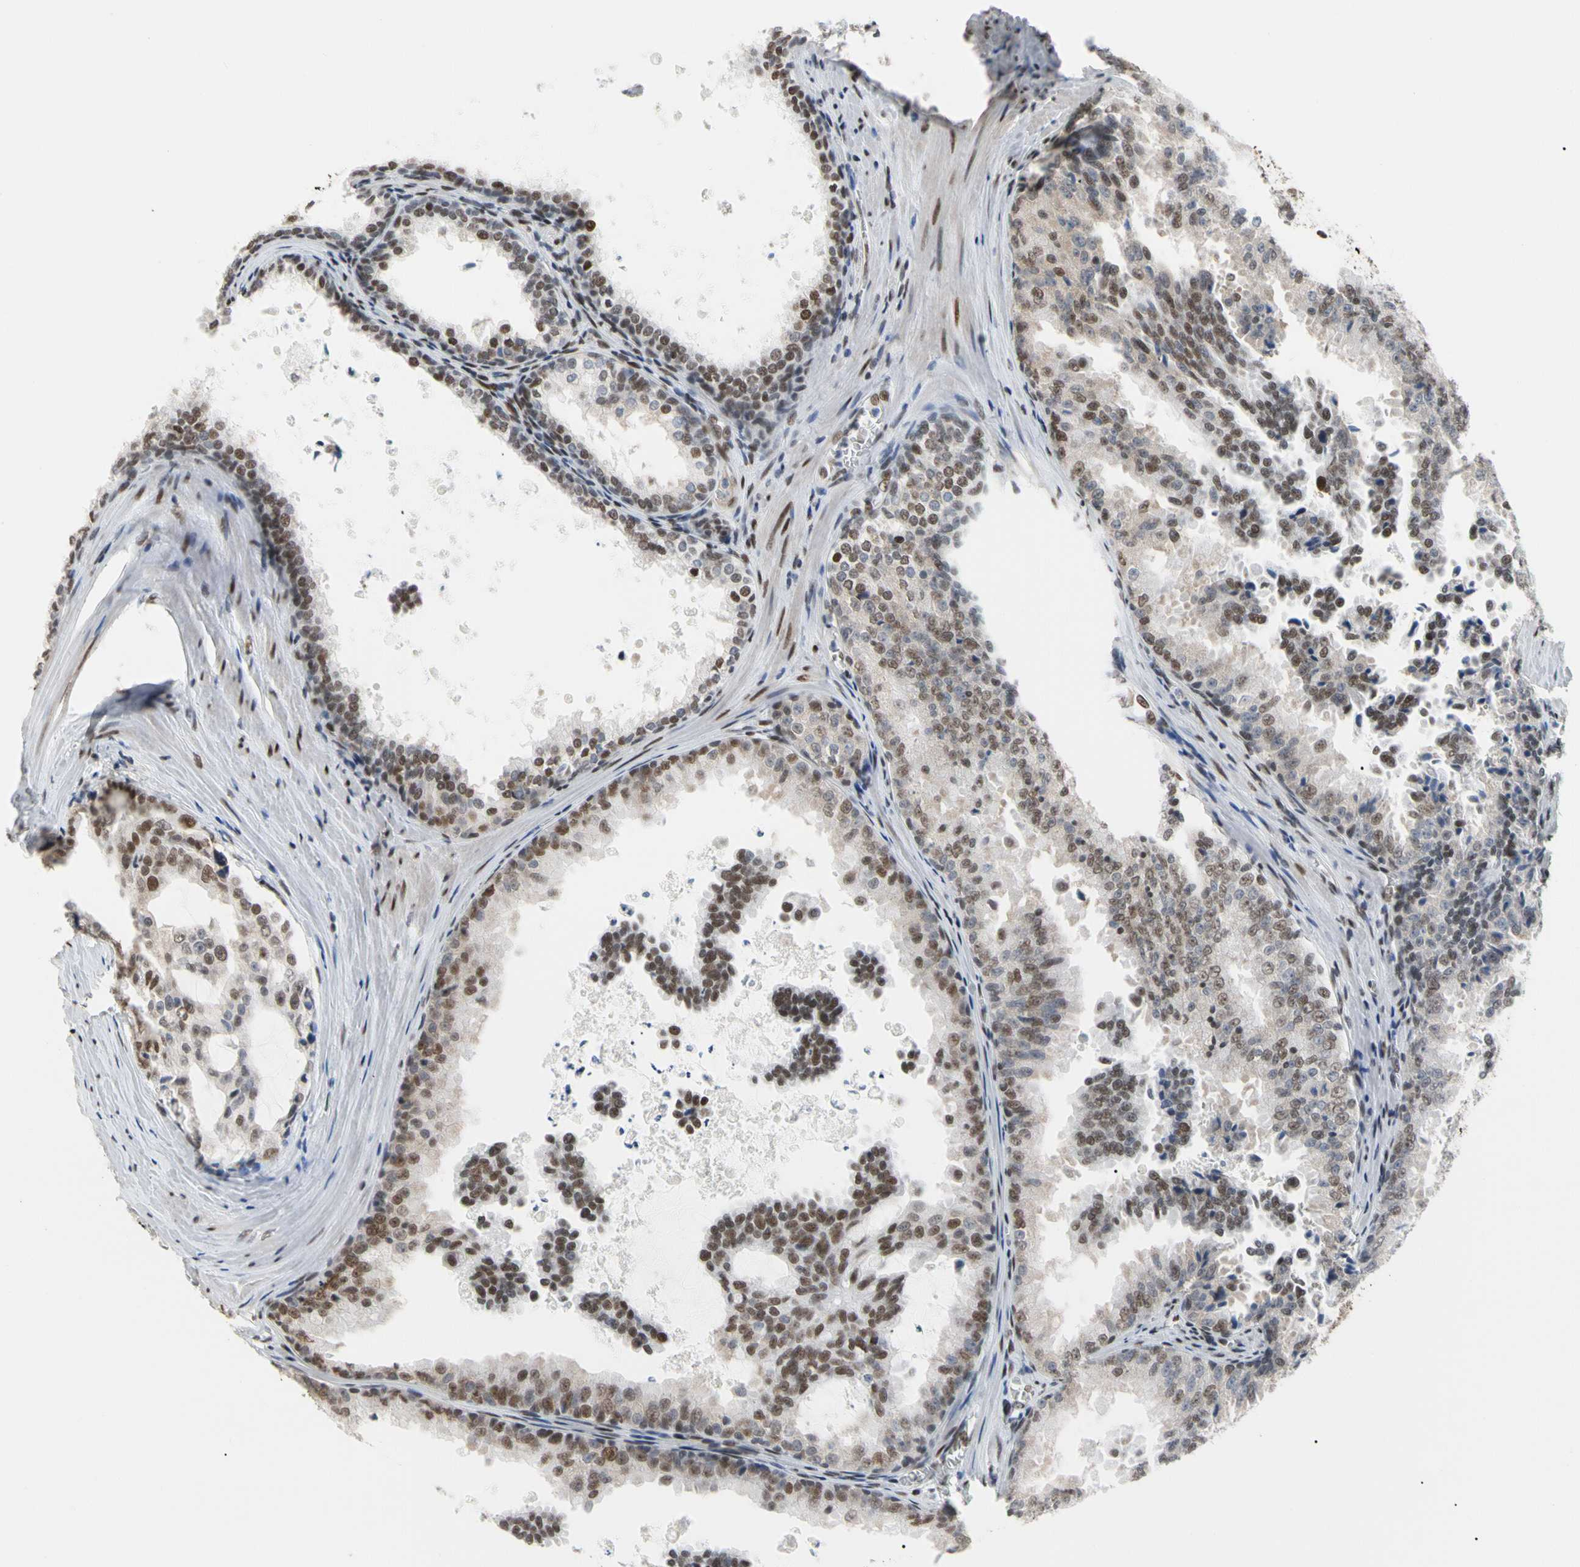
{"staining": {"intensity": "moderate", "quantity": "25%-75%", "location": "nuclear"}, "tissue": "prostate cancer", "cell_type": "Tumor cells", "image_type": "cancer", "snomed": [{"axis": "morphology", "description": "Adenocarcinoma, High grade"}, {"axis": "topography", "description": "Prostate"}], "caption": "A brown stain highlights moderate nuclear staining of a protein in prostate cancer (adenocarcinoma (high-grade)) tumor cells.", "gene": "FAM98B", "patient": {"sex": "male", "age": 73}}